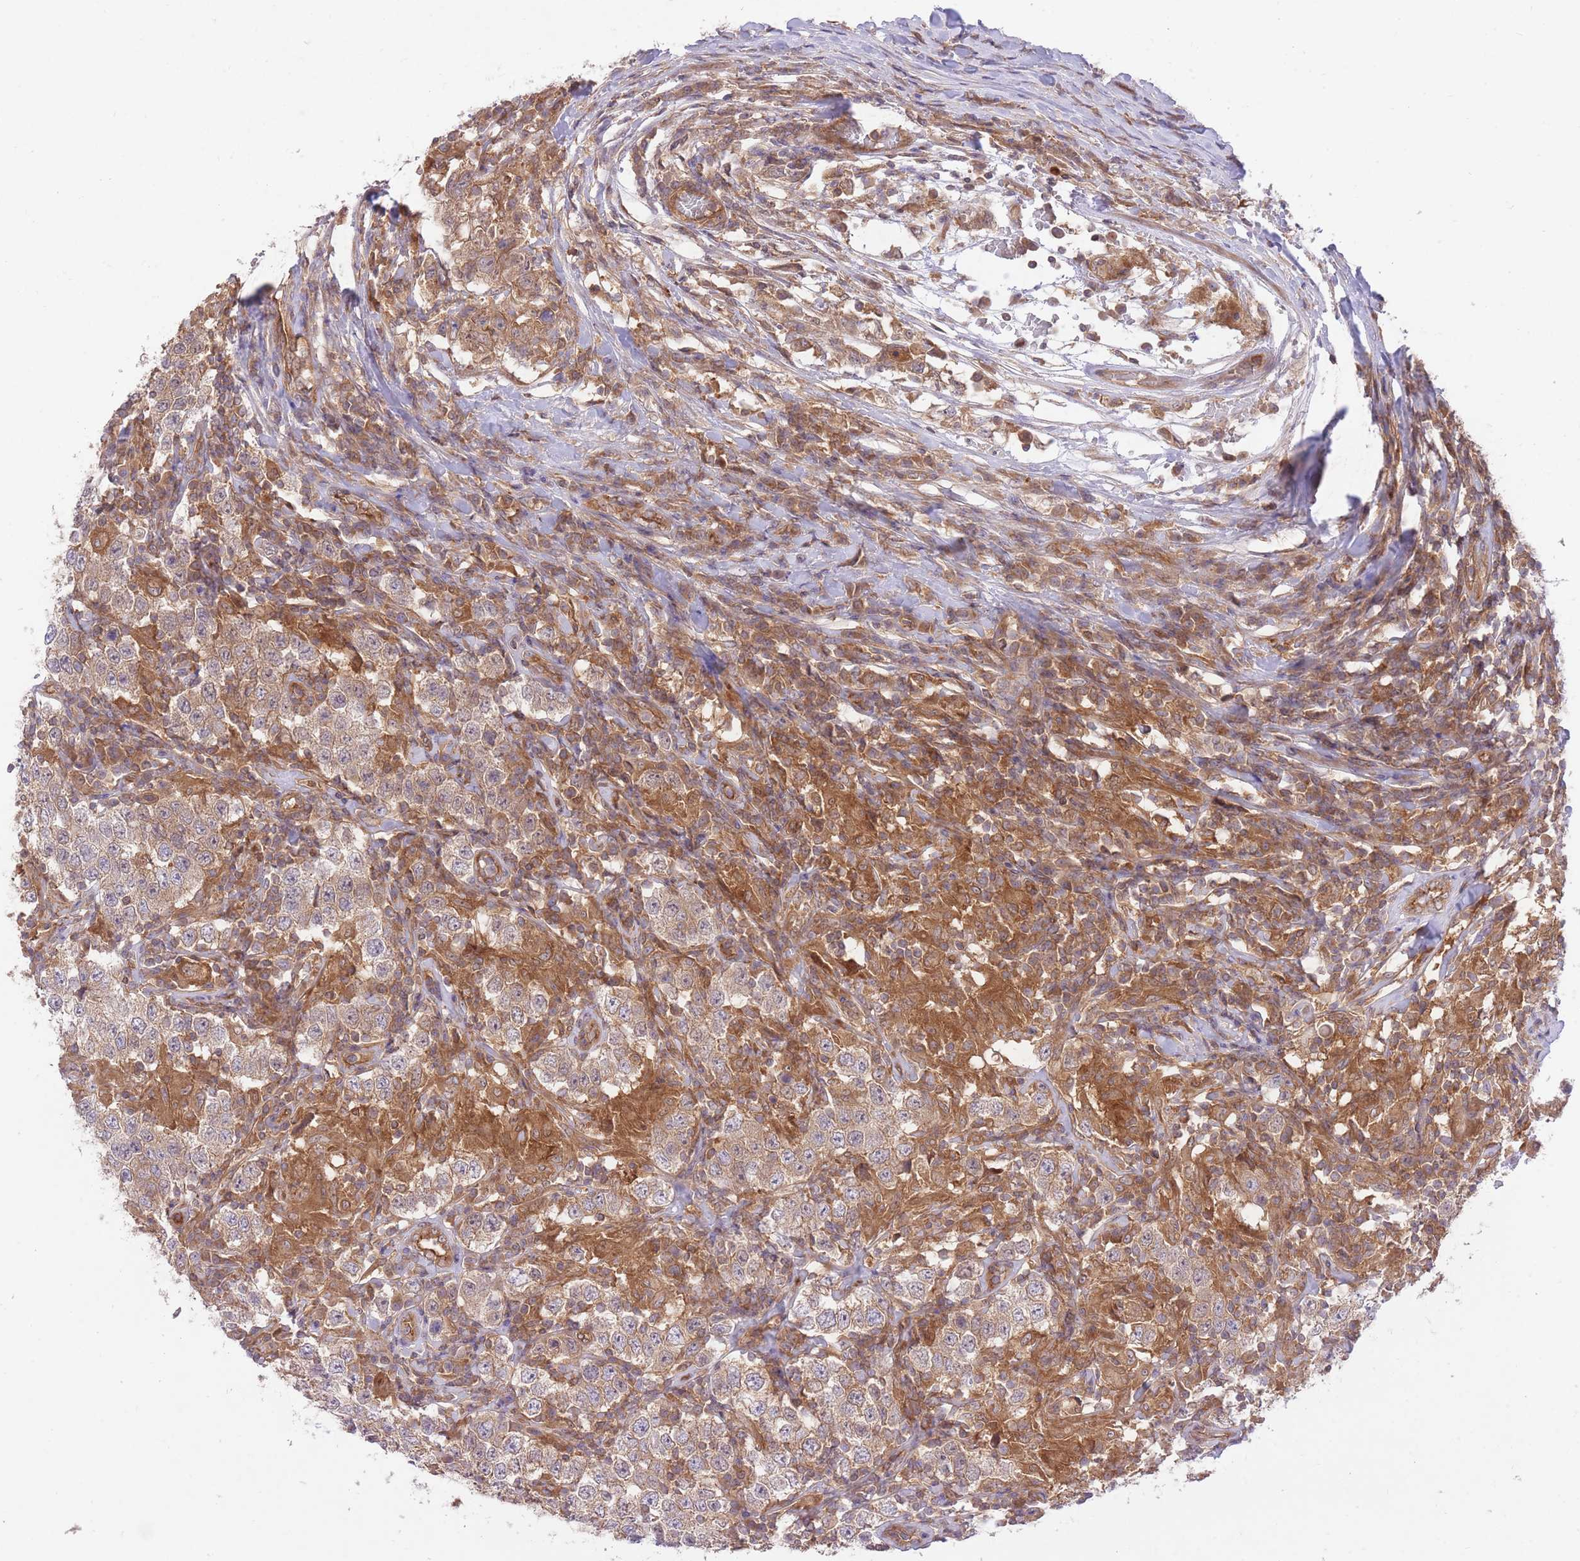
{"staining": {"intensity": "weak", "quantity": ">75%", "location": "cytoplasmic/membranous"}, "tissue": "testis cancer", "cell_type": "Tumor cells", "image_type": "cancer", "snomed": [{"axis": "morphology", "description": "Seminoma, NOS"}, {"axis": "morphology", "description": "Carcinoma, Embryonal, NOS"}, {"axis": "topography", "description": "Testis"}], "caption": "About >75% of tumor cells in testis seminoma demonstrate weak cytoplasmic/membranous protein expression as visualized by brown immunohistochemical staining.", "gene": "PREP", "patient": {"sex": "male", "age": 41}}